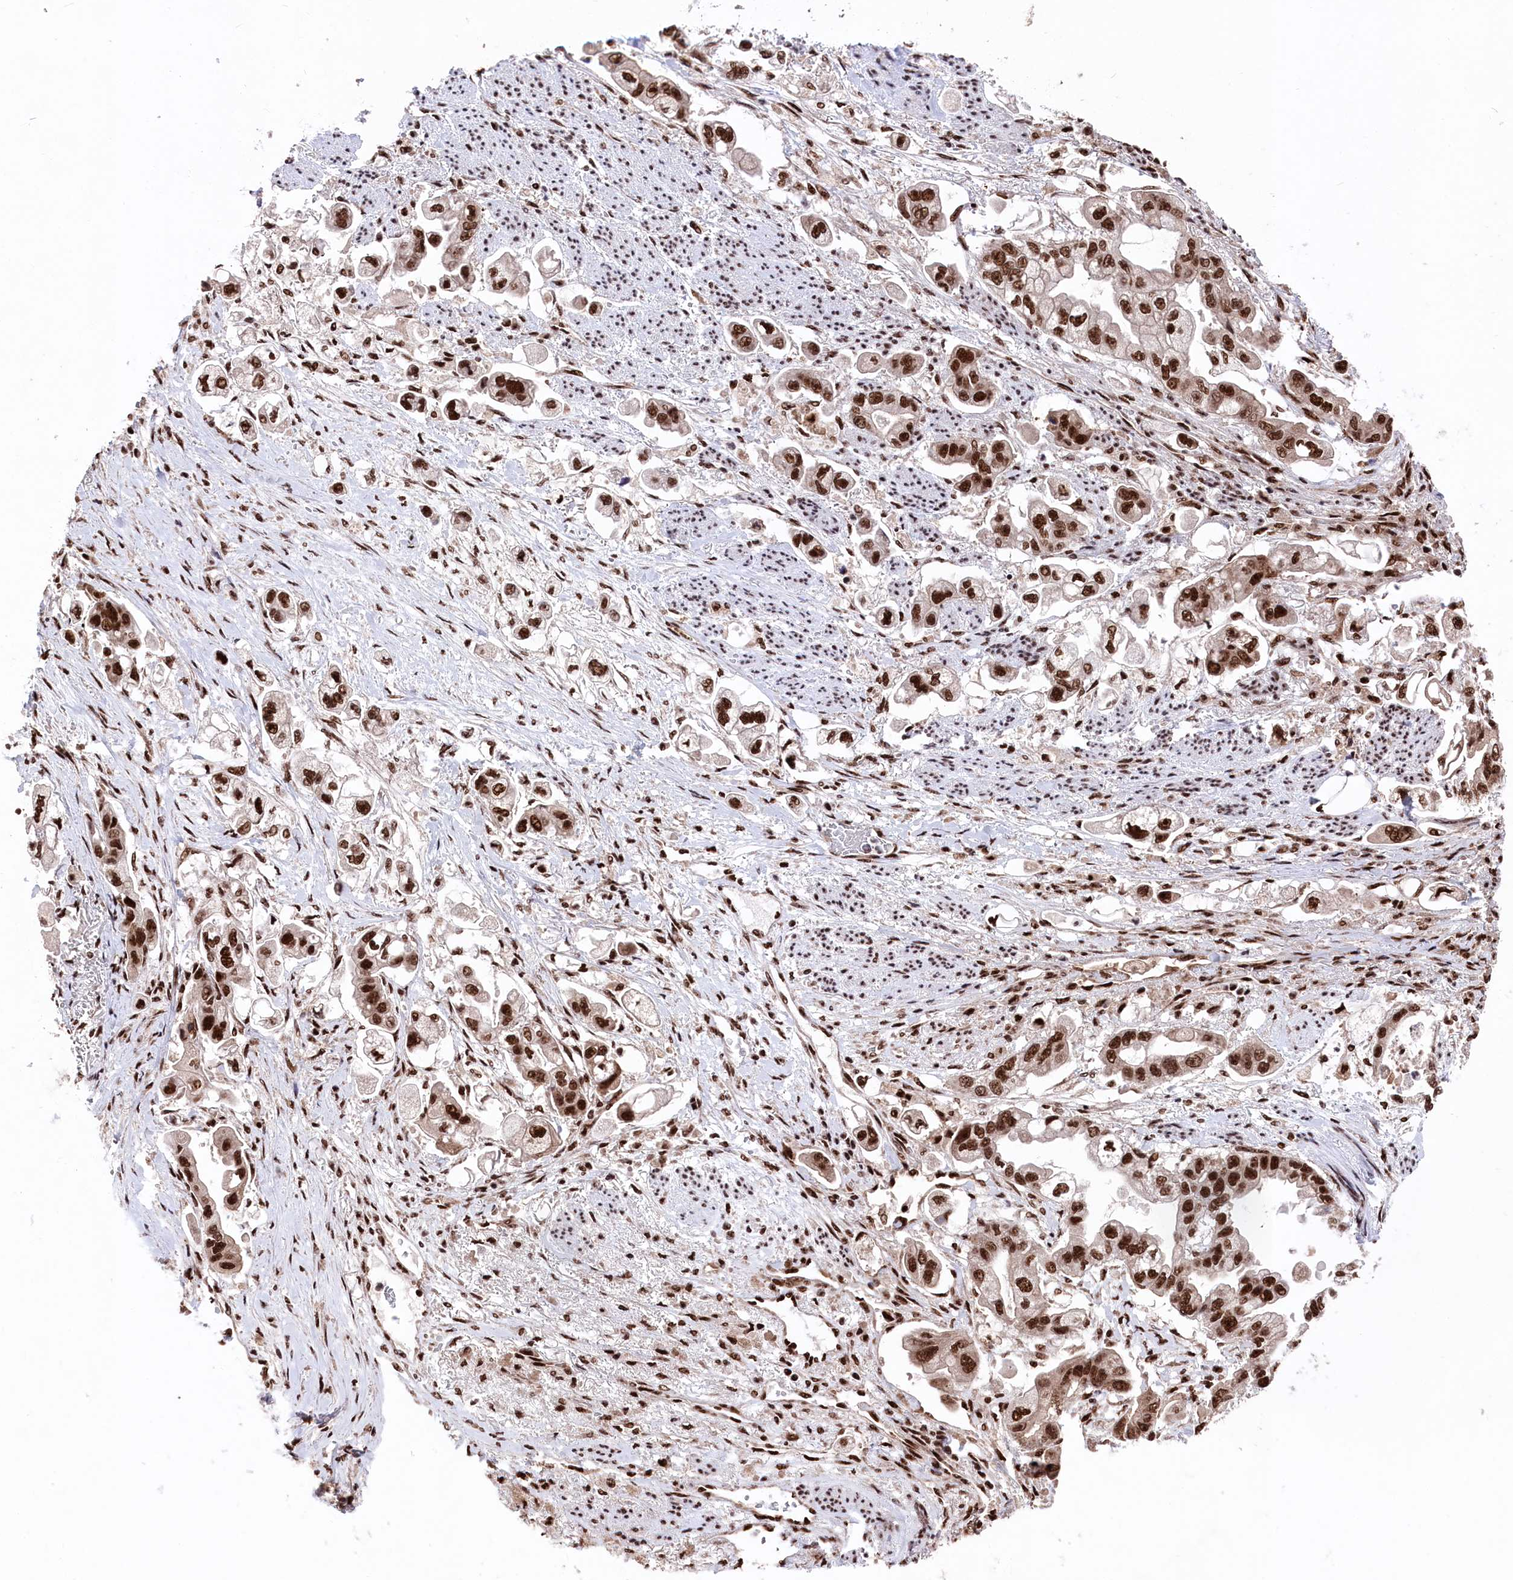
{"staining": {"intensity": "strong", "quantity": ">75%", "location": "nuclear"}, "tissue": "stomach cancer", "cell_type": "Tumor cells", "image_type": "cancer", "snomed": [{"axis": "morphology", "description": "Adenocarcinoma, NOS"}, {"axis": "topography", "description": "Stomach"}], "caption": "Stomach cancer (adenocarcinoma) tissue exhibits strong nuclear expression in about >75% of tumor cells (DAB (3,3'-diaminobenzidine) IHC with brightfield microscopy, high magnification).", "gene": "PRPF31", "patient": {"sex": "male", "age": 62}}